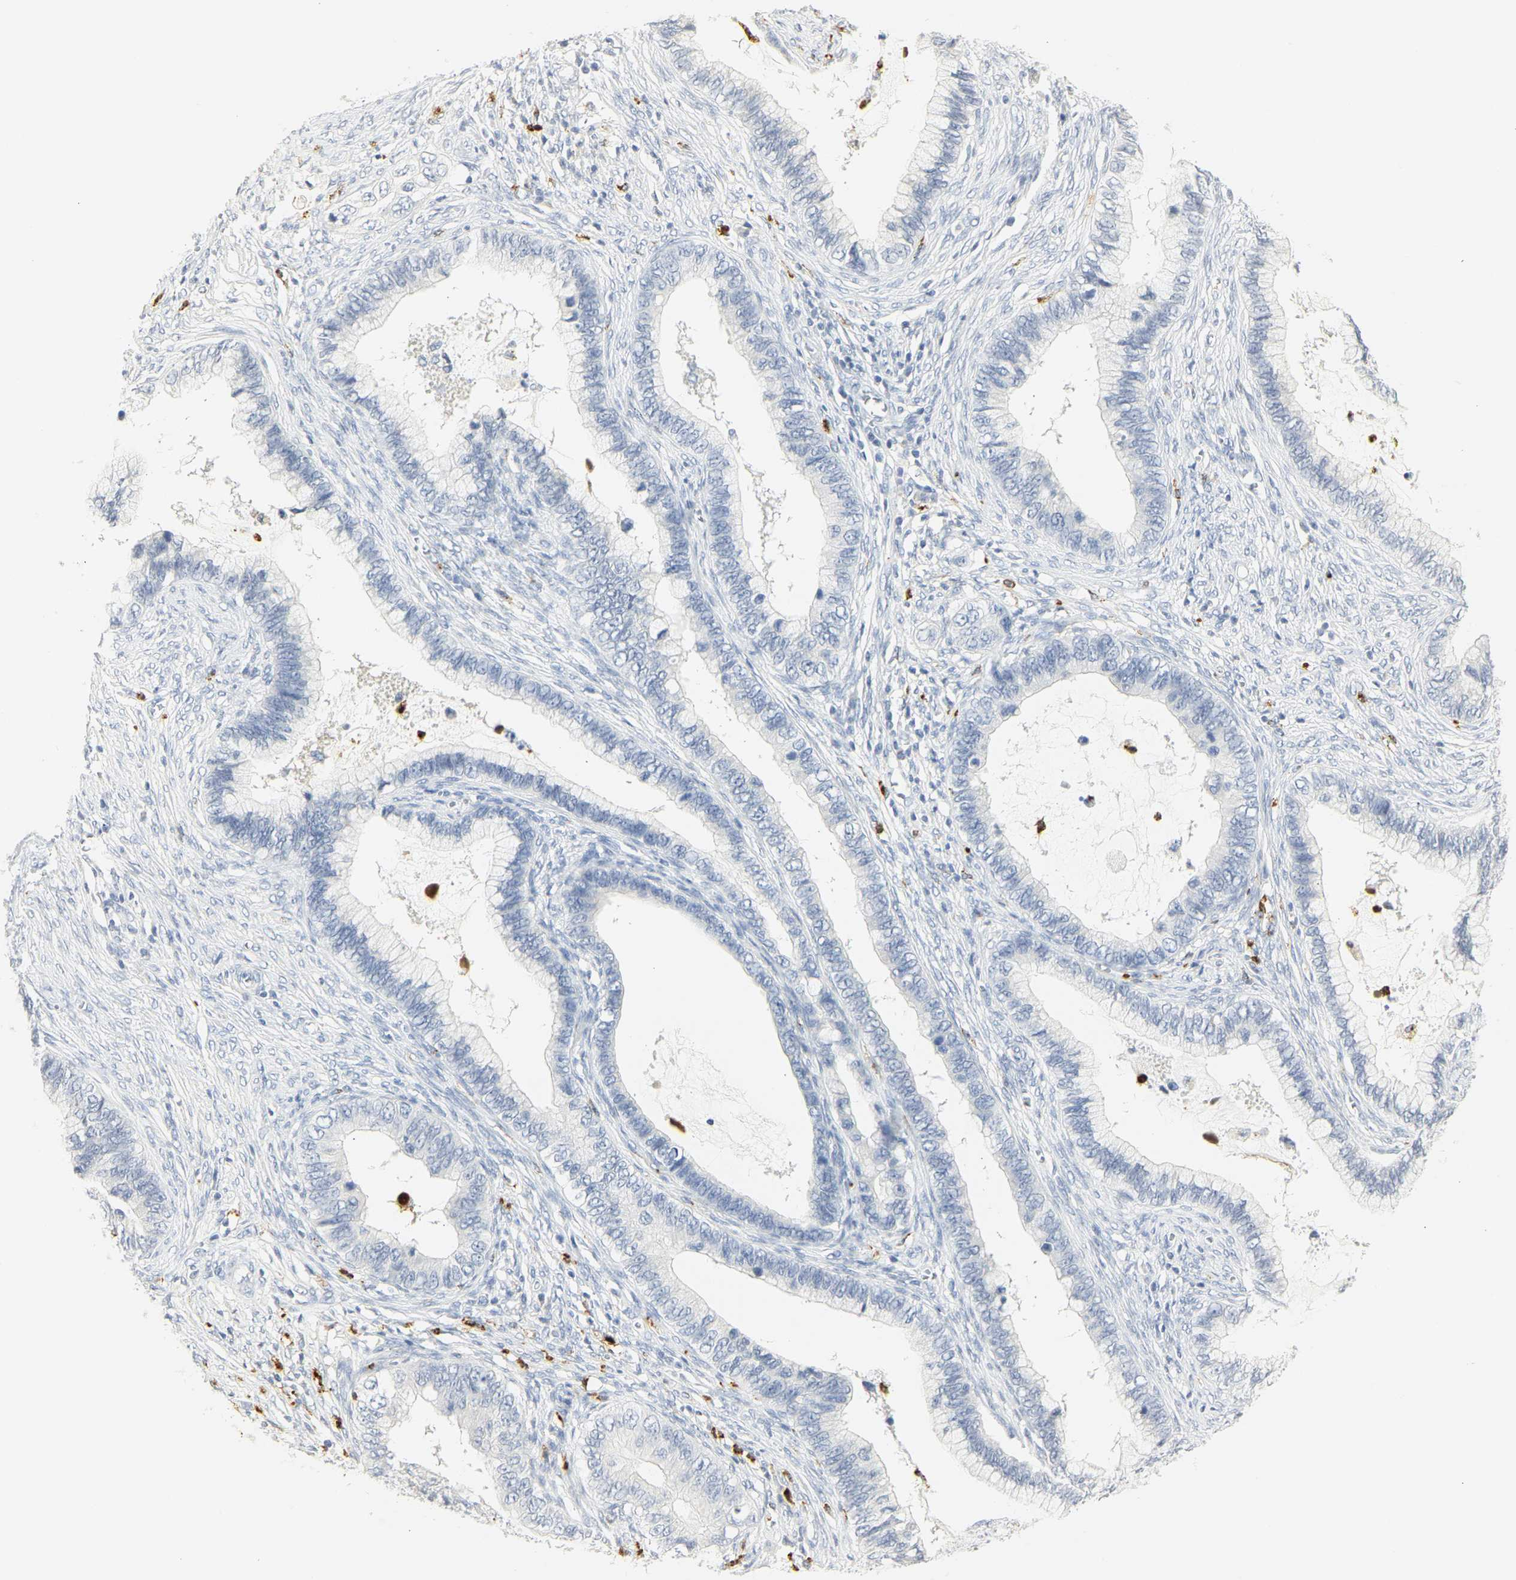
{"staining": {"intensity": "negative", "quantity": "none", "location": "none"}, "tissue": "cervical cancer", "cell_type": "Tumor cells", "image_type": "cancer", "snomed": [{"axis": "morphology", "description": "Adenocarcinoma, NOS"}, {"axis": "topography", "description": "Cervix"}], "caption": "A photomicrograph of cervical cancer (adenocarcinoma) stained for a protein reveals no brown staining in tumor cells.", "gene": "MPO", "patient": {"sex": "female", "age": 44}}